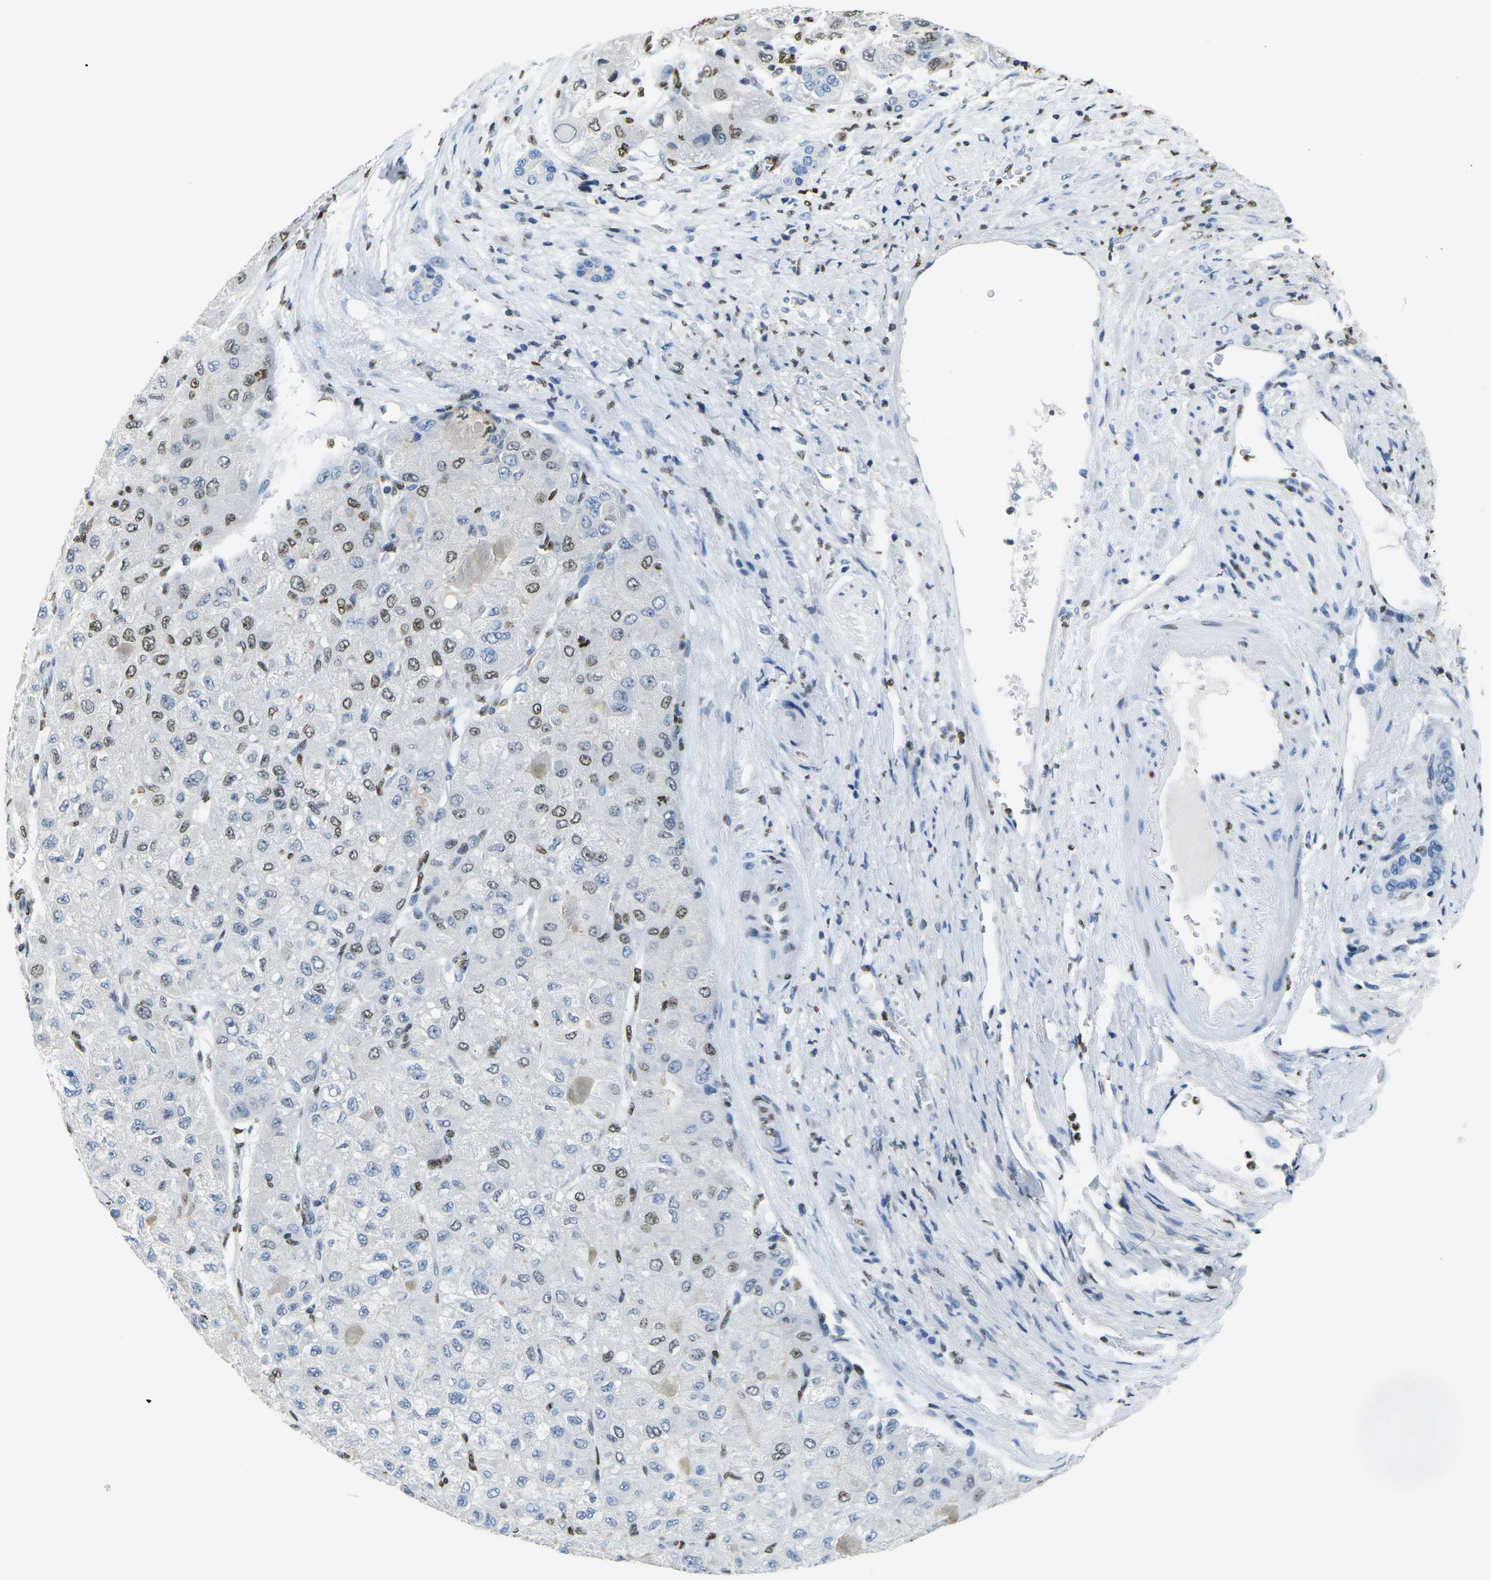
{"staining": {"intensity": "moderate", "quantity": "<25%", "location": "nuclear"}, "tissue": "liver cancer", "cell_type": "Tumor cells", "image_type": "cancer", "snomed": [{"axis": "morphology", "description": "Carcinoma, Hepatocellular, NOS"}, {"axis": "topography", "description": "Liver"}], "caption": "A micrograph of human liver cancer stained for a protein exhibits moderate nuclear brown staining in tumor cells.", "gene": "DRAXIN", "patient": {"sex": "male", "age": 80}}